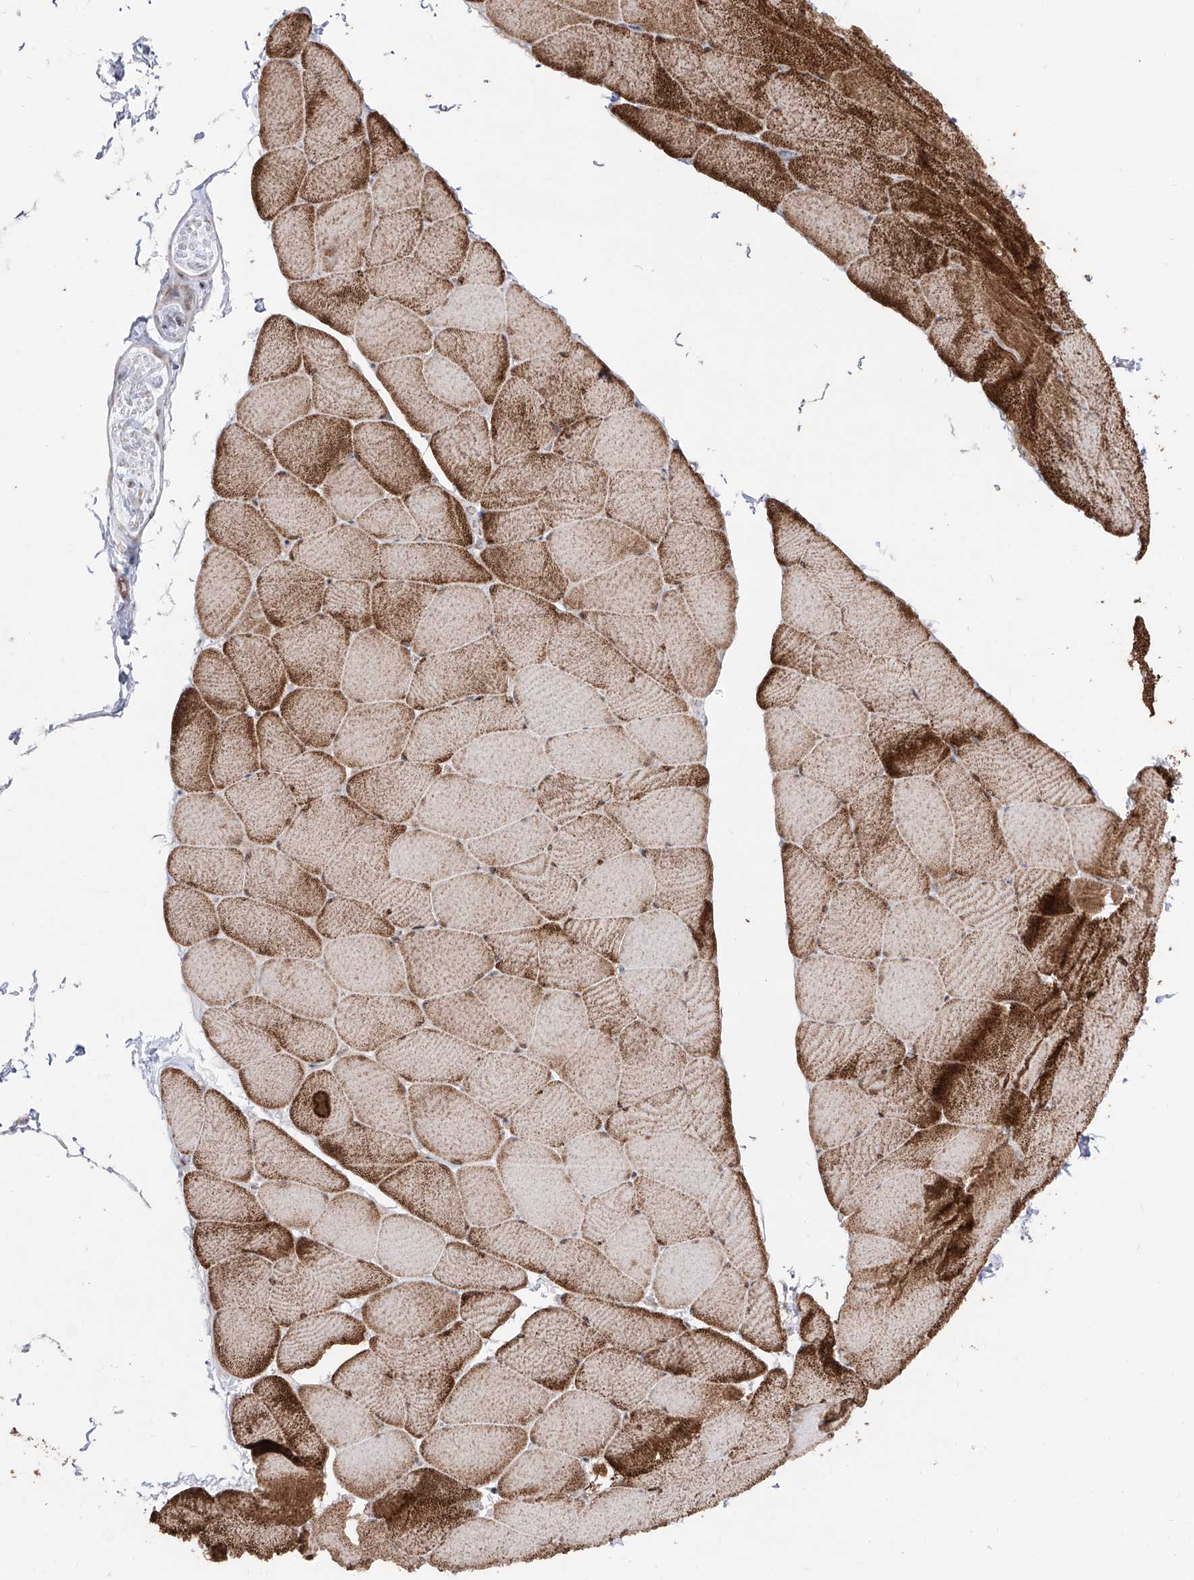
{"staining": {"intensity": "moderate", "quantity": ">75%", "location": "cytoplasmic/membranous"}, "tissue": "skeletal muscle", "cell_type": "Myocytes", "image_type": "normal", "snomed": [{"axis": "morphology", "description": "Normal tissue, NOS"}, {"axis": "topography", "description": "Skeletal muscle"}], "caption": "Approximately >75% of myocytes in benign skeletal muscle reveal moderate cytoplasmic/membranous protein staining as visualized by brown immunohistochemical staining.", "gene": "ZNF180", "patient": {"sex": "male", "age": 62}}